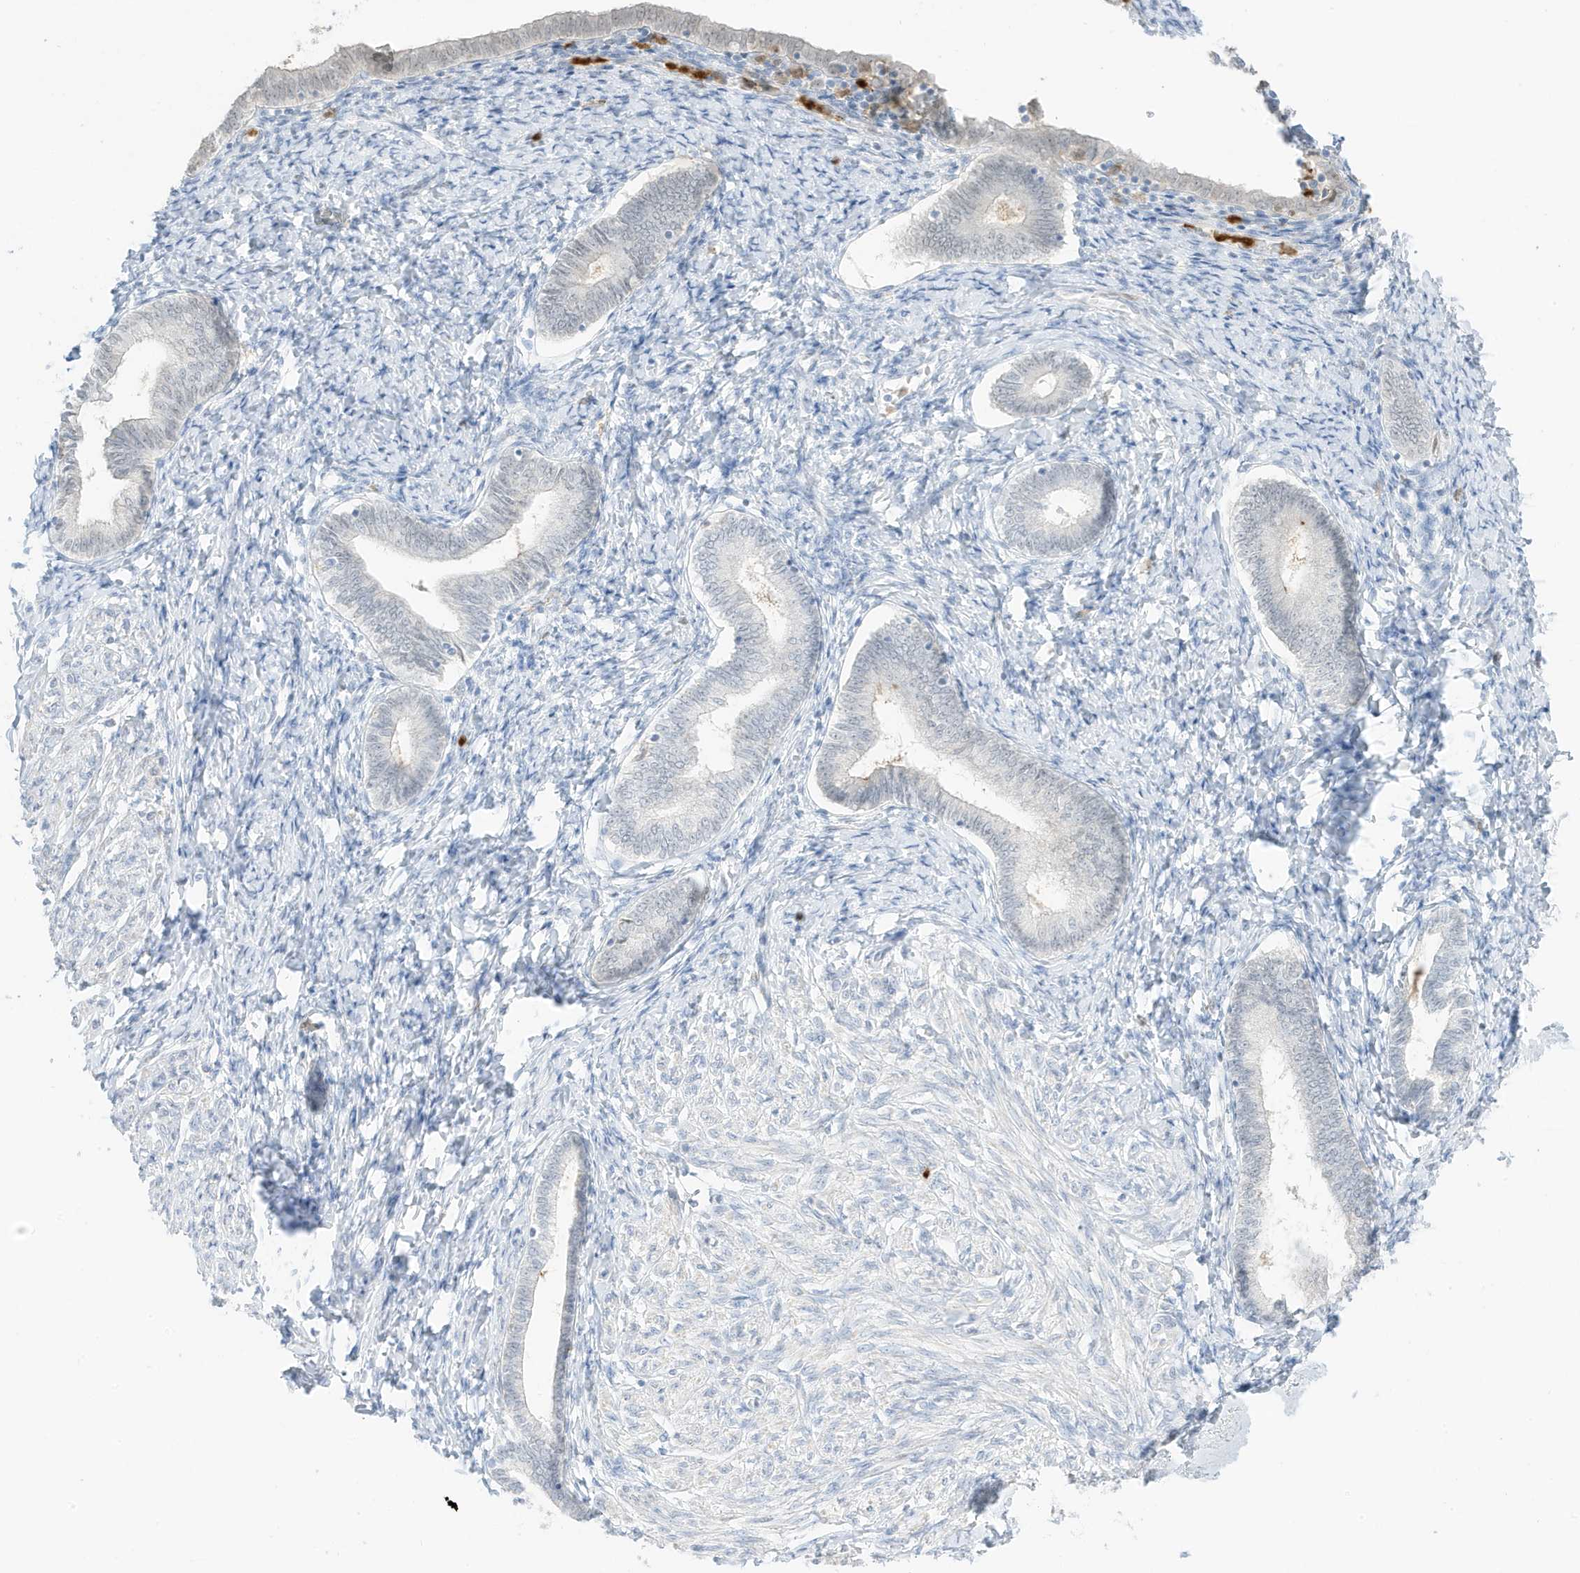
{"staining": {"intensity": "weak", "quantity": "<25%", "location": "cytoplasmic/membranous"}, "tissue": "endometrium", "cell_type": "Cells in endometrial stroma", "image_type": "normal", "snomed": [{"axis": "morphology", "description": "Normal tissue, NOS"}, {"axis": "topography", "description": "Endometrium"}], "caption": "An image of endometrium stained for a protein shows no brown staining in cells in endometrial stroma. (Stains: DAB IHC with hematoxylin counter stain, Microscopy: brightfield microscopy at high magnification).", "gene": "GCA", "patient": {"sex": "female", "age": 72}}